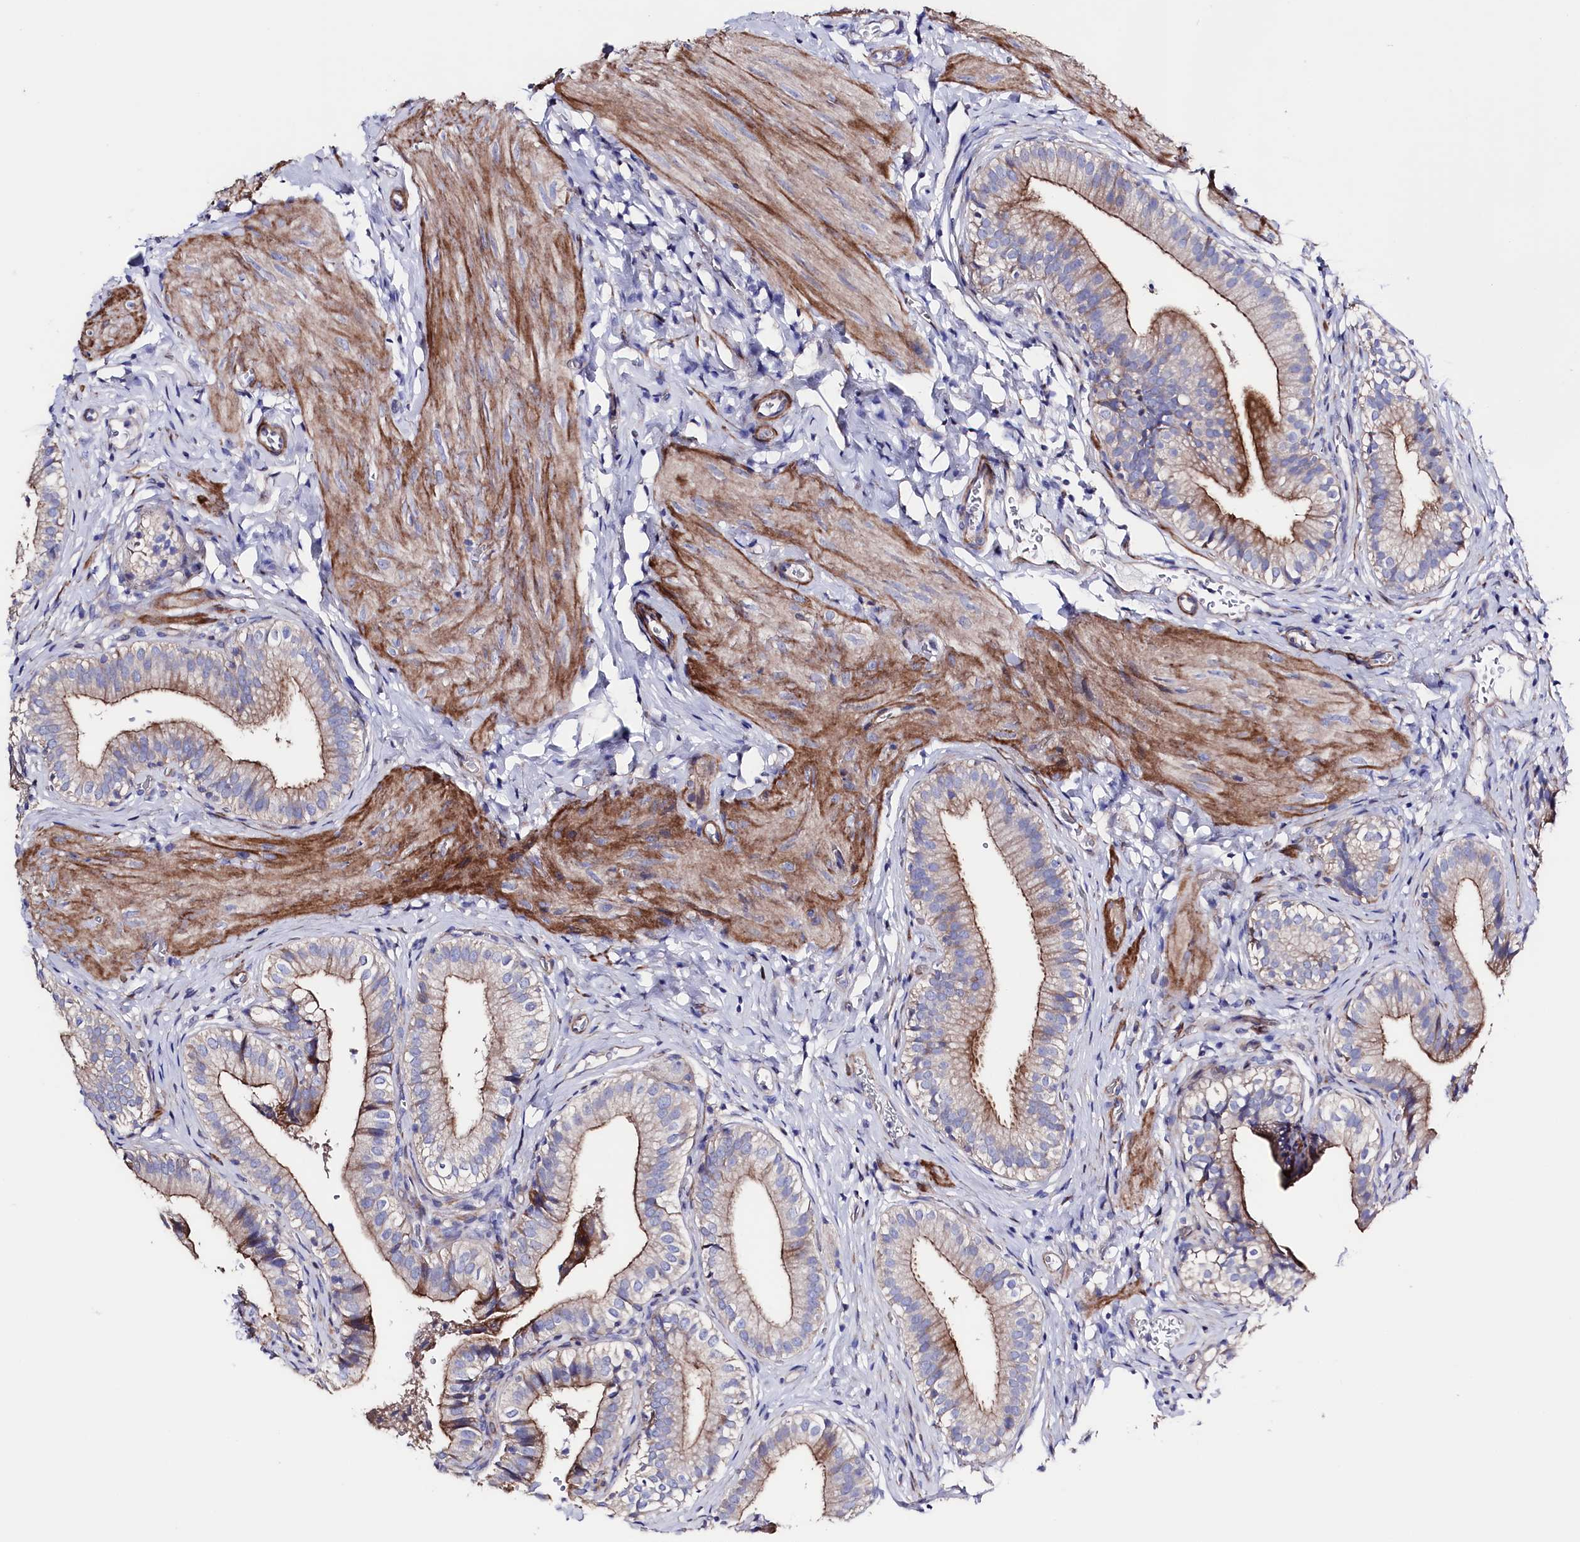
{"staining": {"intensity": "moderate", "quantity": "25%-75%", "location": "cytoplasmic/membranous"}, "tissue": "gallbladder", "cell_type": "Glandular cells", "image_type": "normal", "snomed": [{"axis": "morphology", "description": "Normal tissue, NOS"}, {"axis": "topography", "description": "Gallbladder"}], "caption": "Moderate cytoplasmic/membranous protein staining is appreciated in approximately 25%-75% of glandular cells in gallbladder. (Brightfield microscopy of DAB IHC at high magnification).", "gene": "WNT8A", "patient": {"sex": "female", "age": 47}}